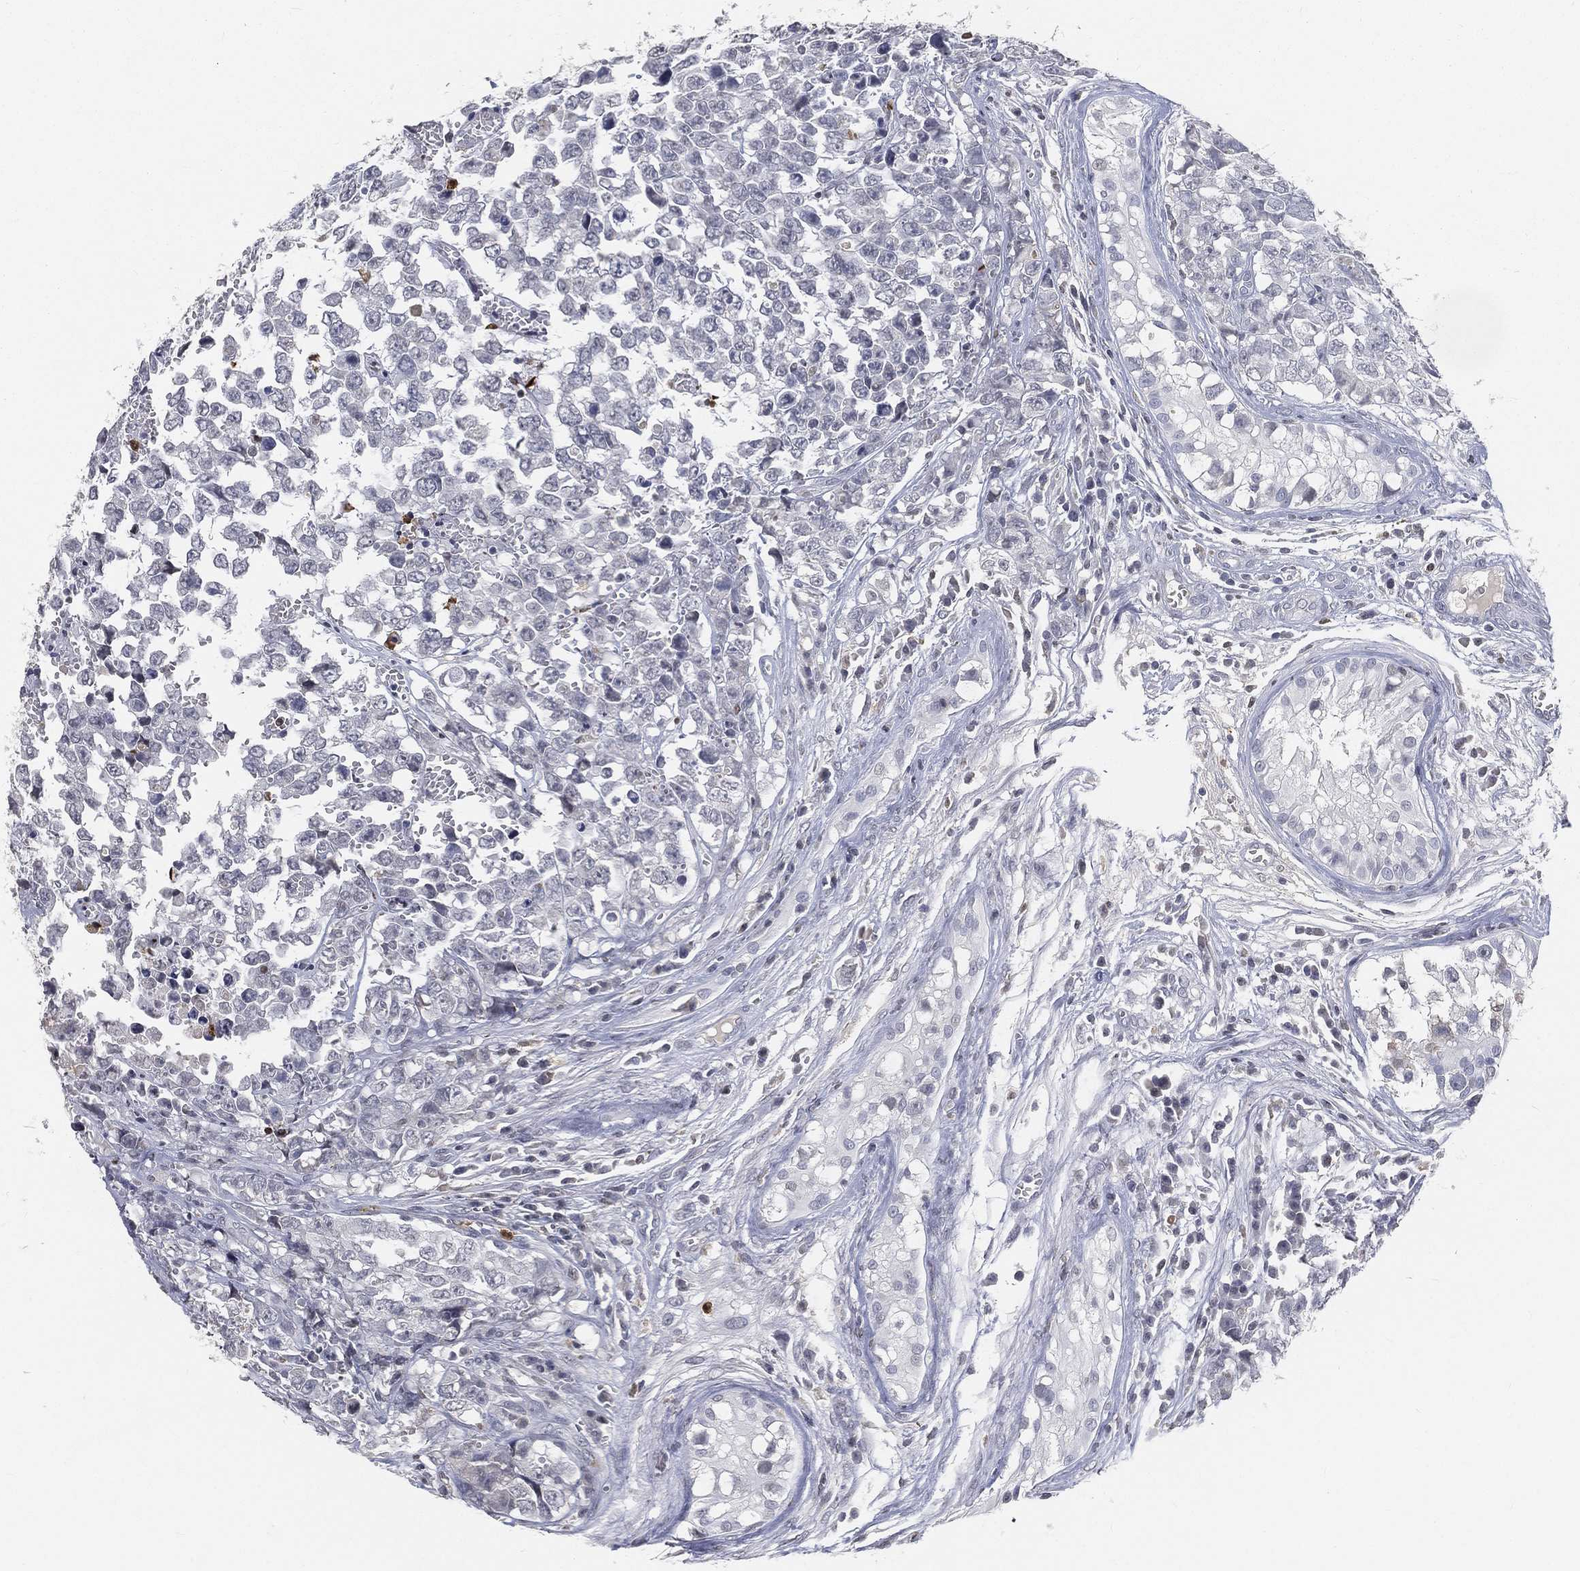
{"staining": {"intensity": "negative", "quantity": "none", "location": "none"}, "tissue": "testis cancer", "cell_type": "Tumor cells", "image_type": "cancer", "snomed": [{"axis": "morphology", "description": "Carcinoma, Embryonal, NOS"}, {"axis": "topography", "description": "Testis"}], "caption": "Tumor cells are negative for protein expression in human testis cancer (embryonal carcinoma).", "gene": "ARG1", "patient": {"sex": "male", "age": 23}}